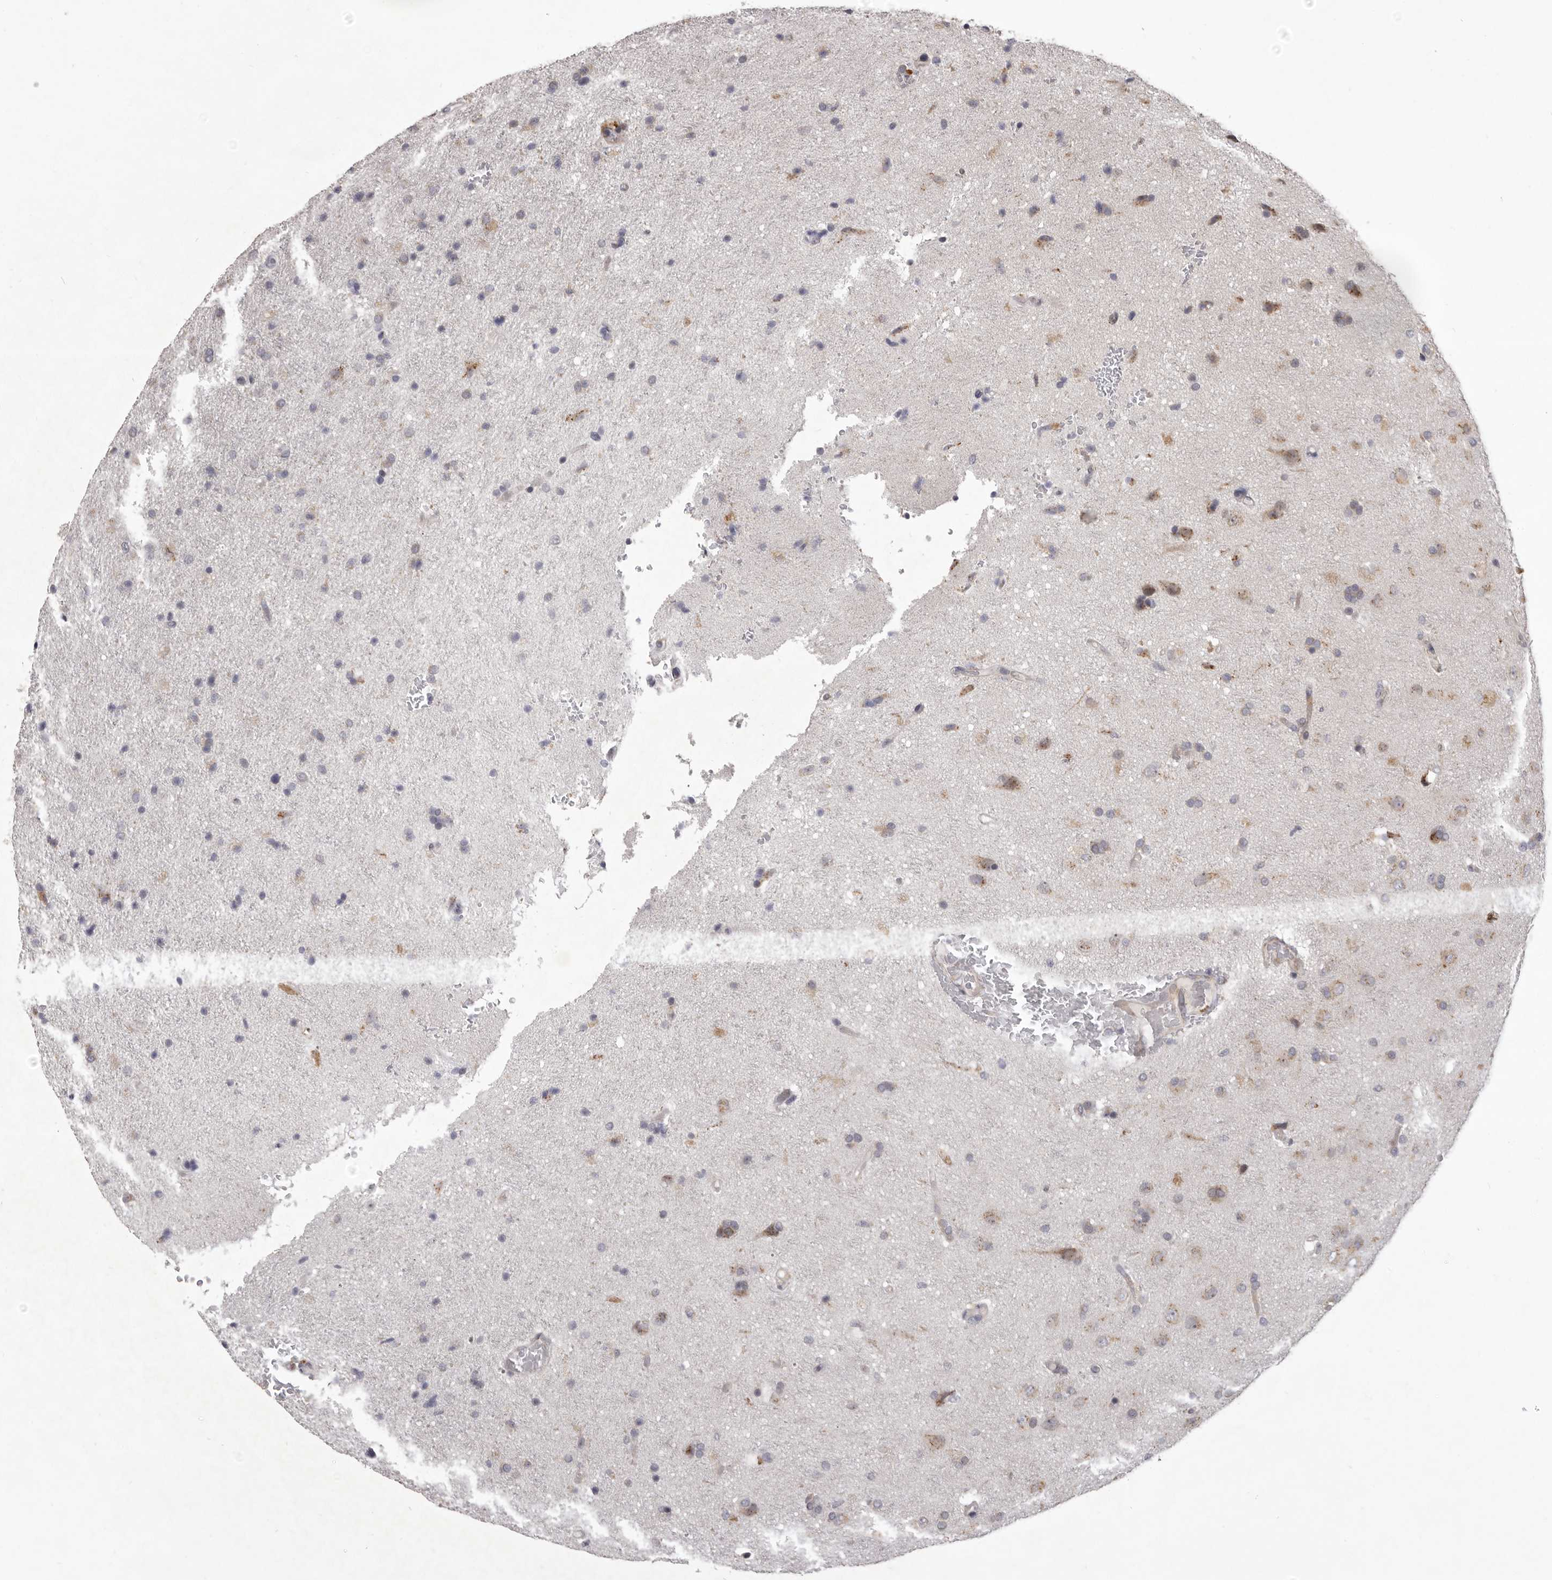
{"staining": {"intensity": "negative", "quantity": "none", "location": "none"}, "tissue": "glioma", "cell_type": "Tumor cells", "image_type": "cancer", "snomed": [{"axis": "morphology", "description": "Glioma, malignant, High grade"}, {"axis": "topography", "description": "Brain"}], "caption": "This is a micrograph of IHC staining of malignant glioma (high-grade), which shows no expression in tumor cells.", "gene": "TBC1D8B", "patient": {"sex": "male", "age": 72}}